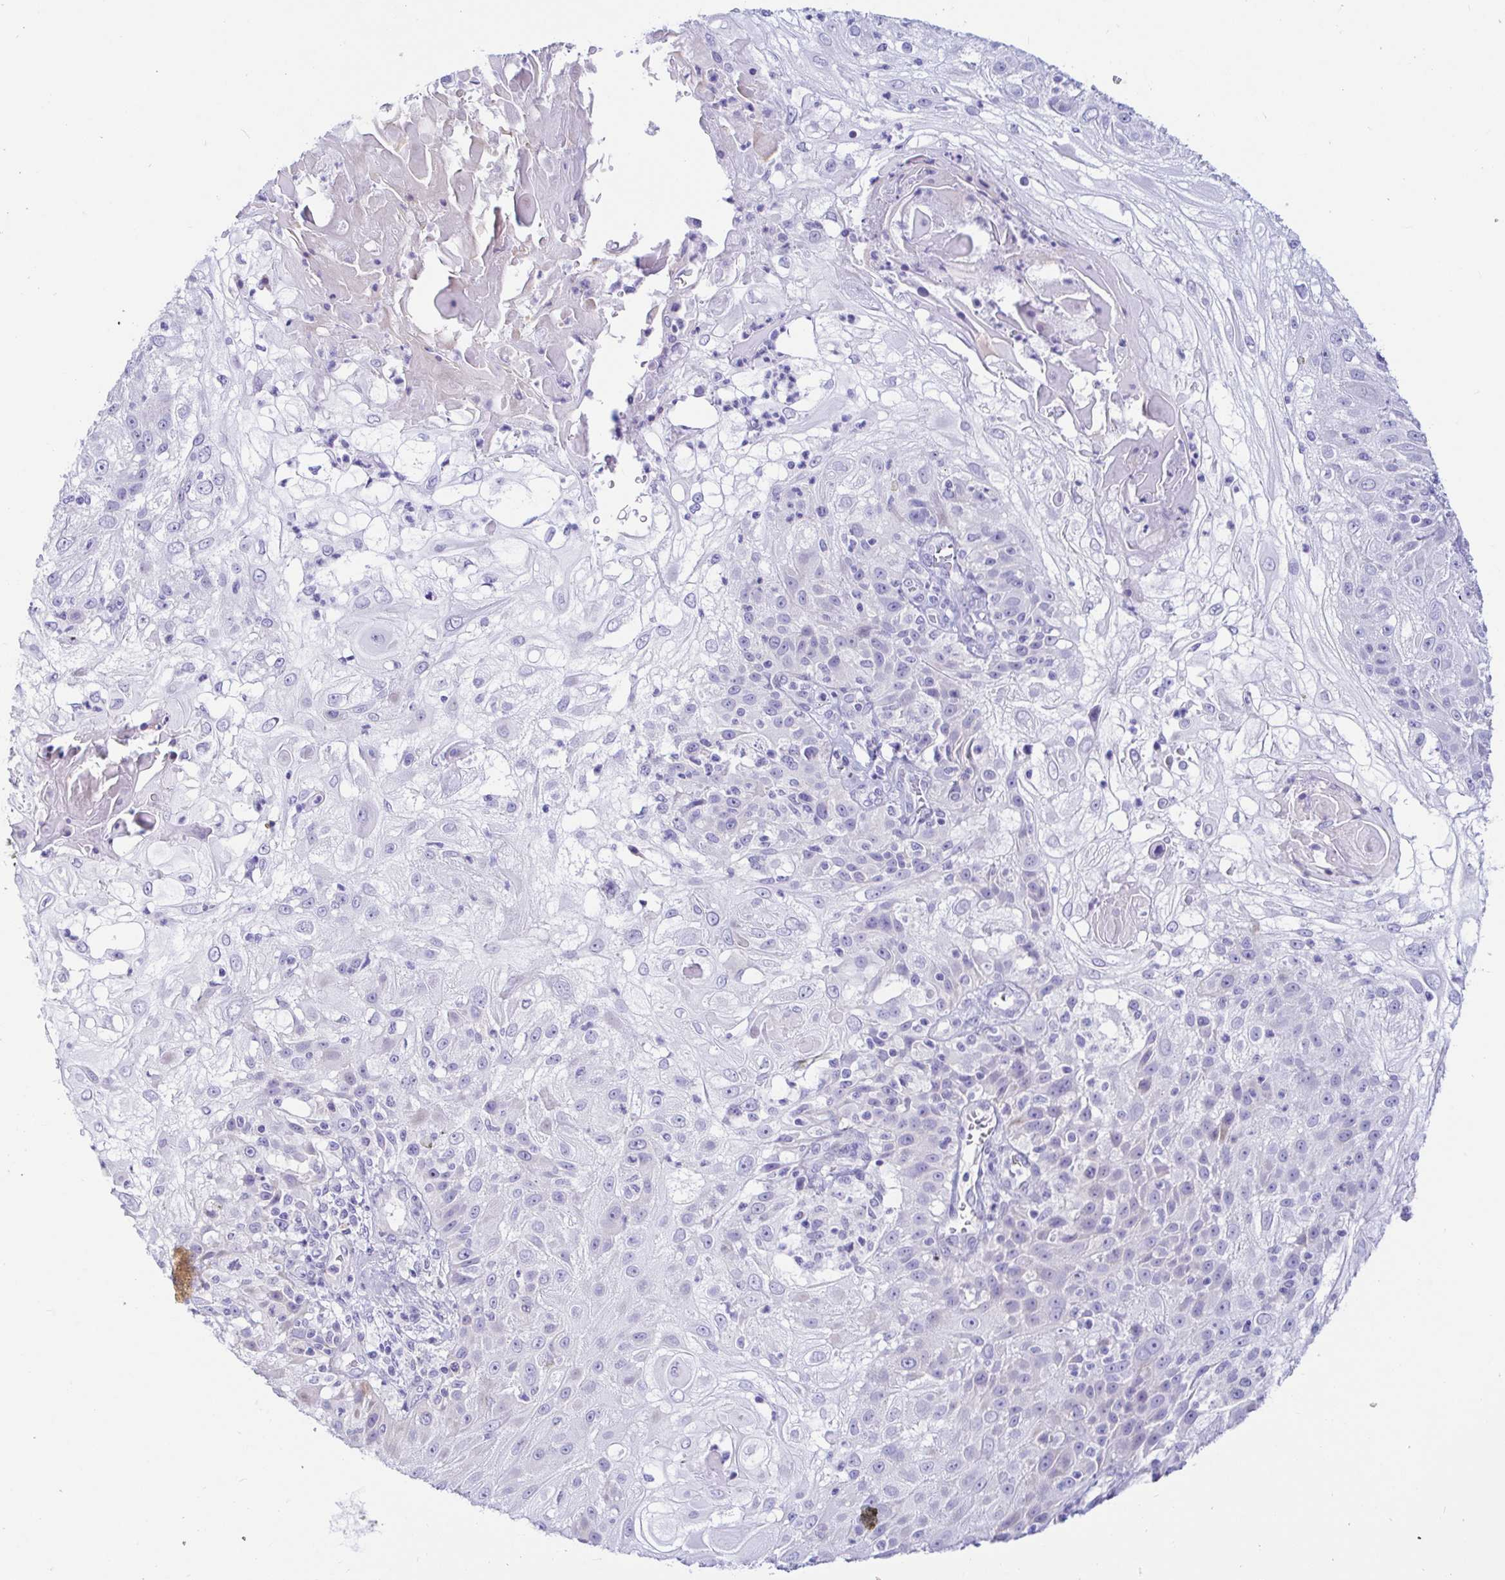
{"staining": {"intensity": "negative", "quantity": "none", "location": "none"}, "tissue": "skin cancer", "cell_type": "Tumor cells", "image_type": "cancer", "snomed": [{"axis": "morphology", "description": "Normal tissue, NOS"}, {"axis": "morphology", "description": "Squamous cell carcinoma, NOS"}, {"axis": "topography", "description": "Skin"}], "caption": "Skin cancer (squamous cell carcinoma) was stained to show a protein in brown. There is no significant positivity in tumor cells.", "gene": "PINLYP", "patient": {"sex": "female", "age": 83}}